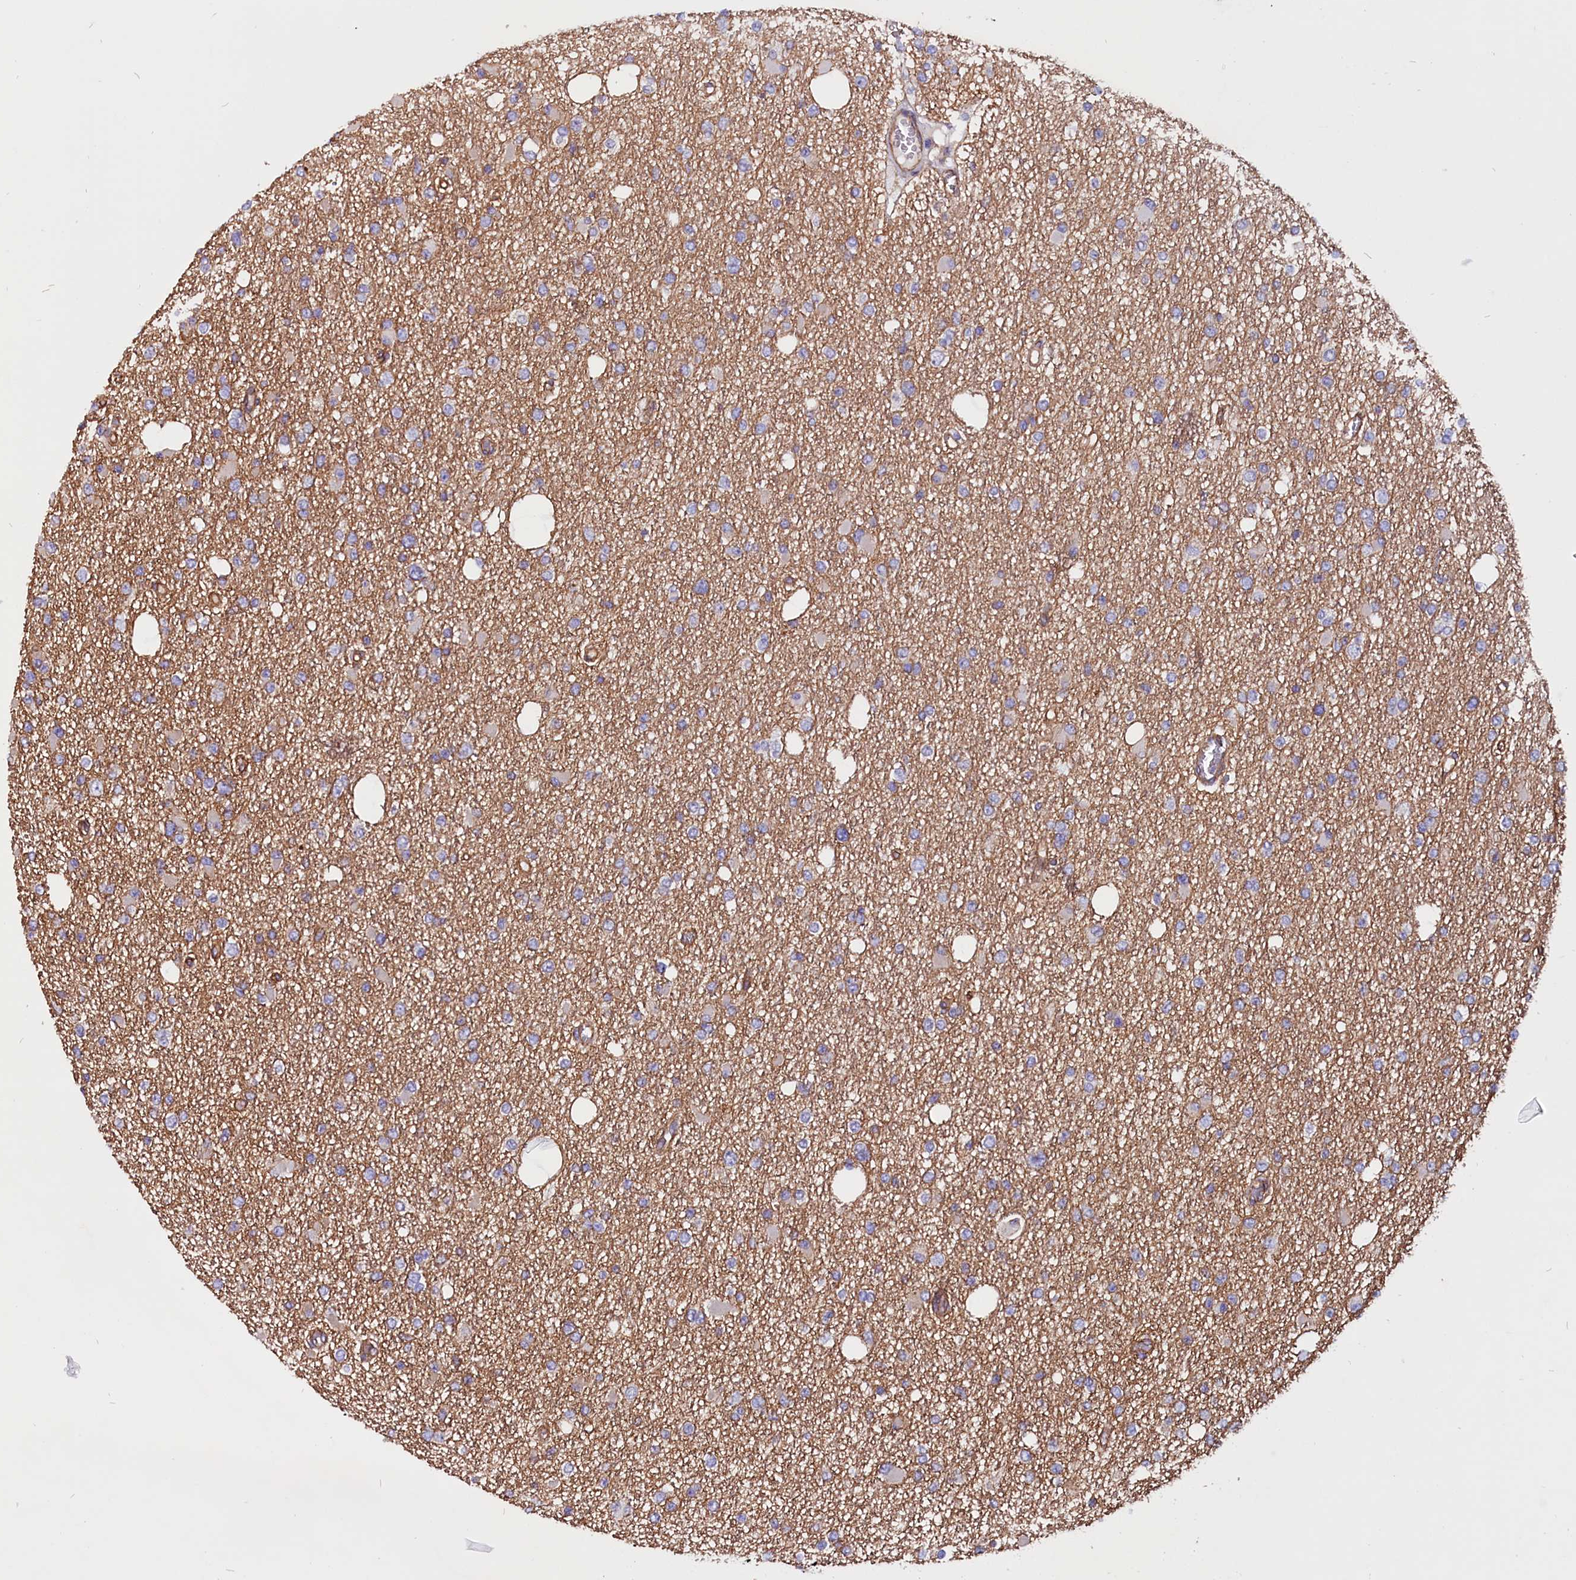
{"staining": {"intensity": "negative", "quantity": "none", "location": "none"}, "tissue": "glioma", "cell_type": "Tumor cells", "image_type": "cancer", "snomed": [{"axis": "morphology", "description": "Glioma, malignant, Low grade"}, {"axis": "topography", "description": "Brain"}], "caption": "Malignant glioma (low-grade) was stained to show a protein in brown. There is no significant staining in tumor cells.", "gene": "ZNF749", "patient": {"sex": "female", "age": 22}}